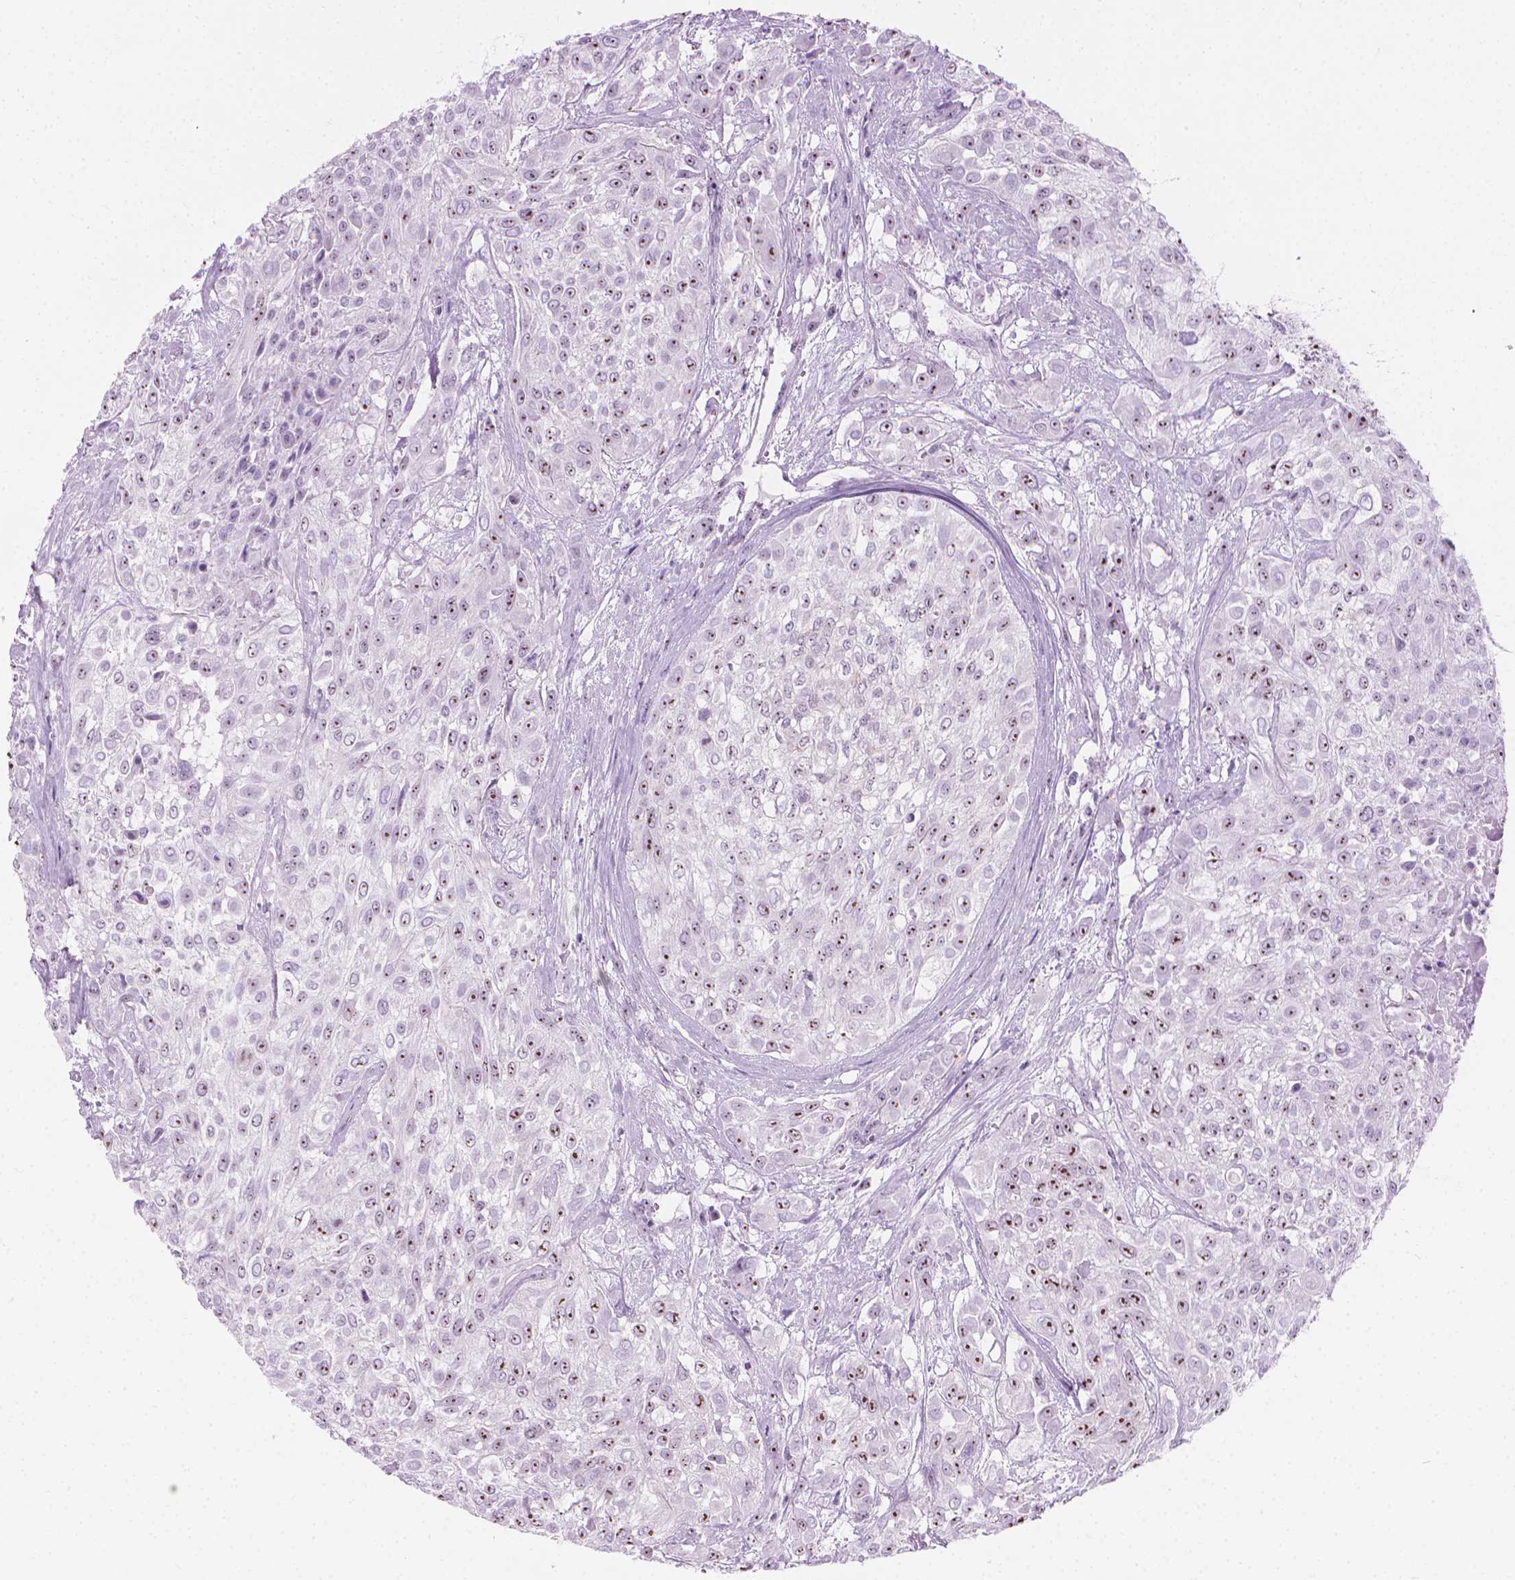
{"staining": {"intensity": "moderate", "quantity": "25%-75%", "location": "nuclear"}, "tissue": "urothelial cancer", "cell_type": "Tumor cells", "image_type": "cancer", "snomed": [{"axis": "morphology", "description": "Urothelial carcinoma, High grade"}, {"axis": "topography", "description": "Urinary bladder"}], "caption": "This micrograph shows immunohistochemistry (IHC) staining of urothelial cancer, with medium moderate nuclear staining in about 25%-75% of tumor cells.", "gene": "NOL7", "patient": {"sex": "male", "age": 57}}